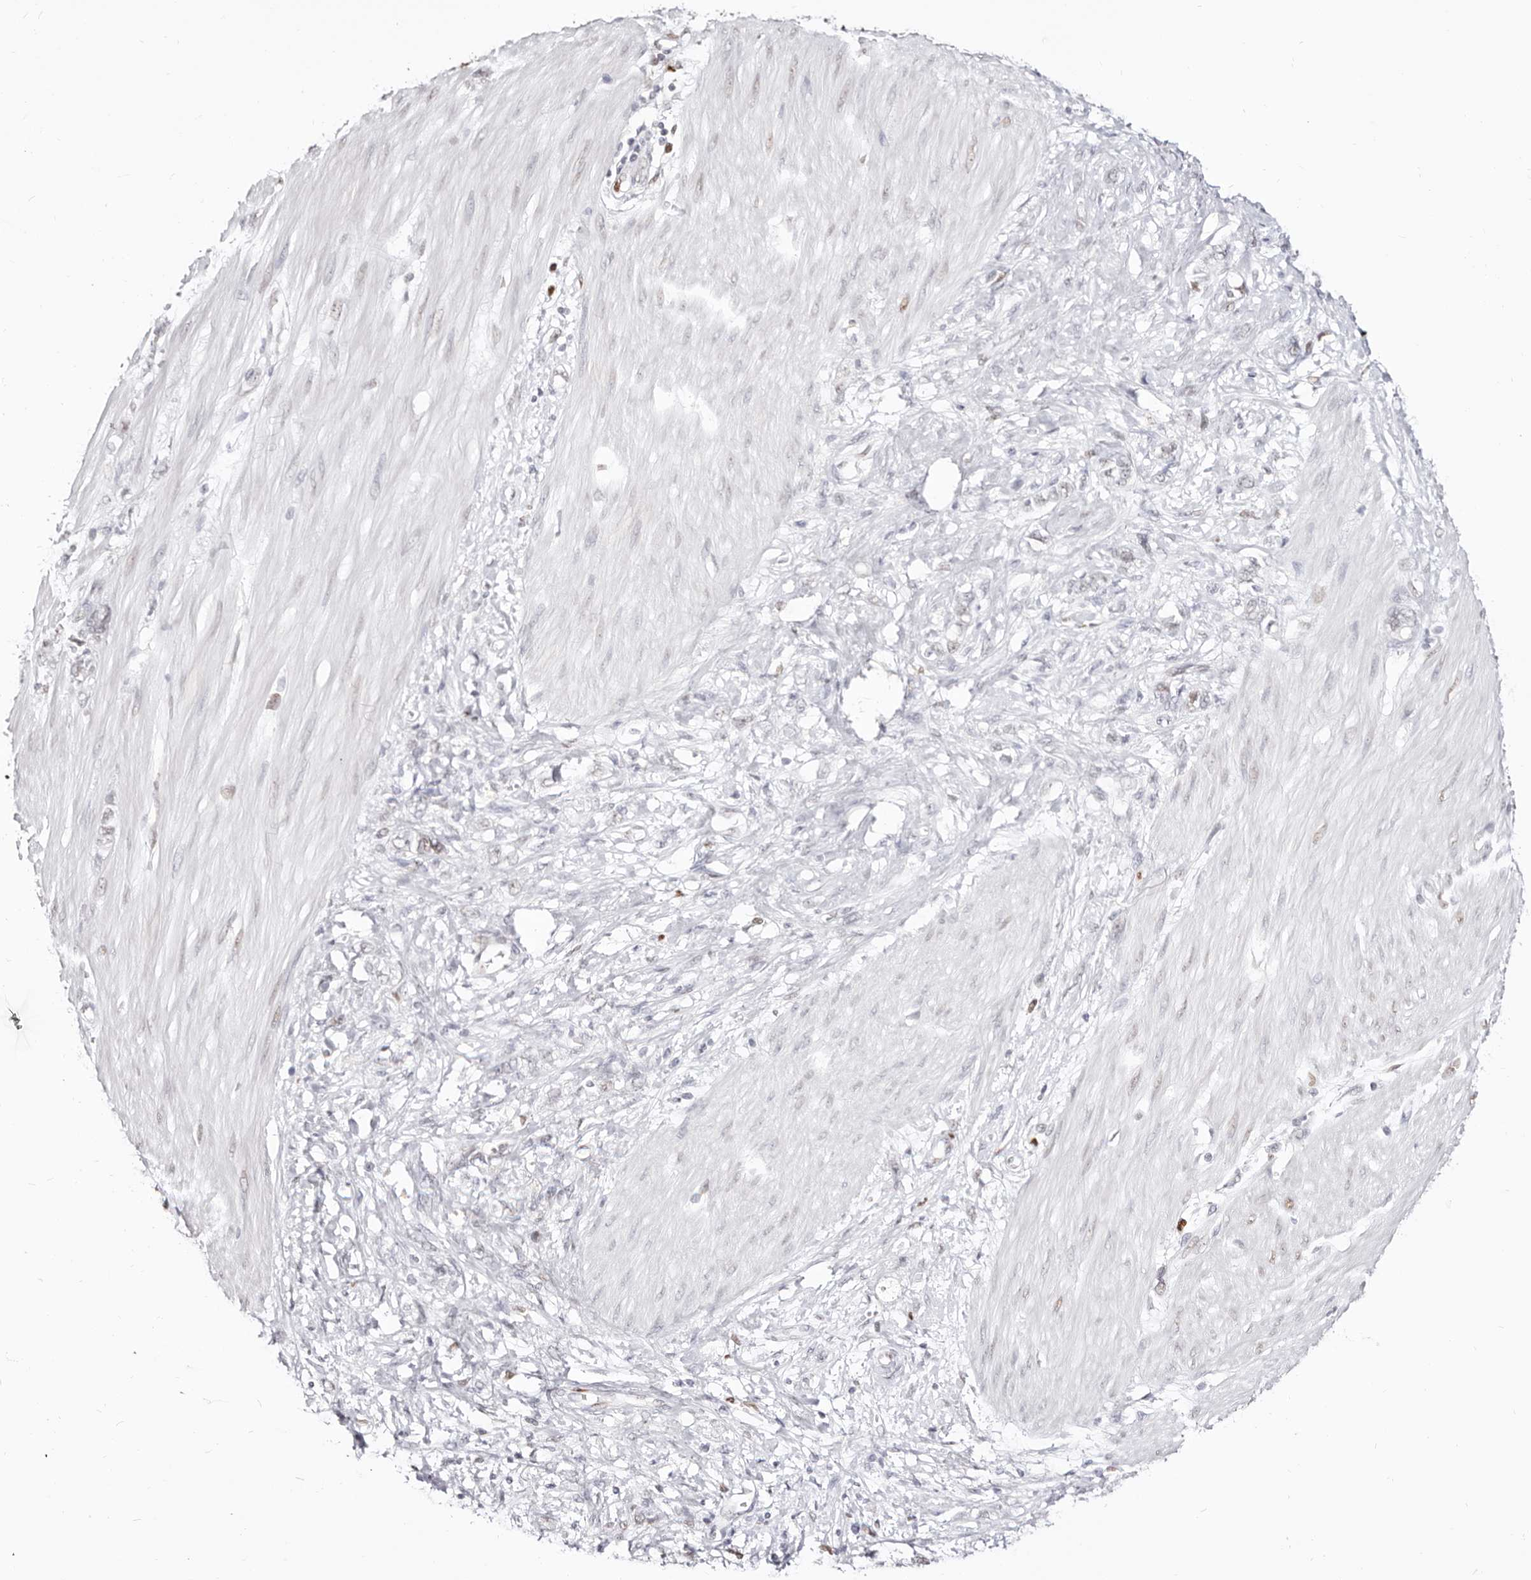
{"staining": {"intensity": "weak", "quantity": "<25%", "location": "nuclear"}, "tissue": "stomach cancer", "cell_type": "Tumor cells", "image_type": "cancer", "snomed": [{"axis": "morphology", "description": "Adenocarcinoma, NOS"}, {"axis": "topography", "description": "Stomach"}], "caption": "DAB immunohistochemical staining of human adenocarcinoma (stomach) demonstrates no significant positivity in tumor cells.", "gene": "TKT", "patient": {"sex": "female", "age": 76}}